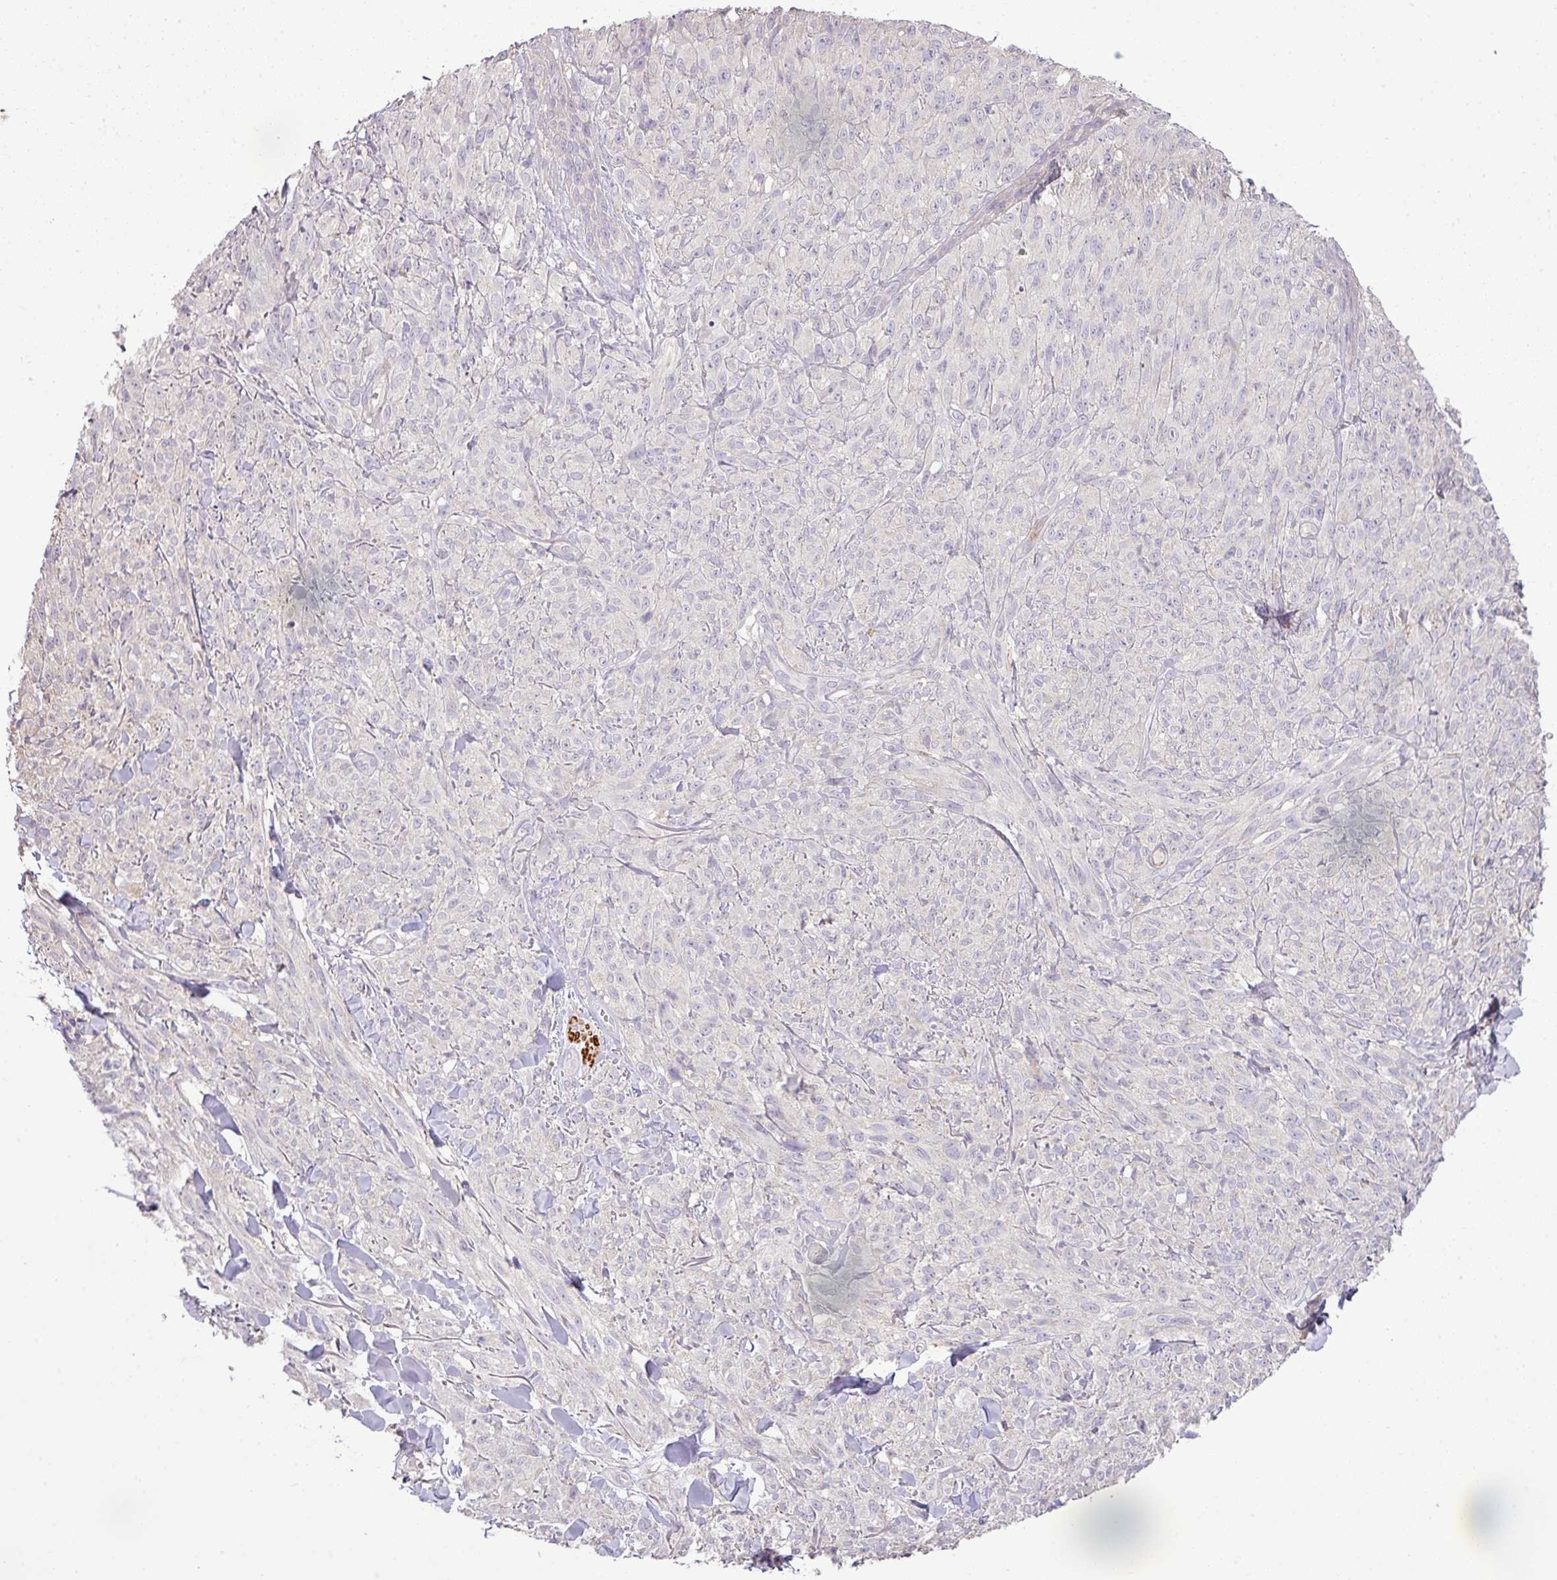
{"staining": {"intensity": "negative", "quantity": "none", "location": "none"}, "tissue": "melanoma", "cell_type": "Tumor cells", "image_type": "cancer", "snomed": [{"axis": "morphology", "description": "Malignant melanoma, NOS"}, {"axis": "topography", "description": "Skin of upper arm"}], "caption": "A high-resolution histopathology image shows immunohistochemistry staining of melanoma, which shows no significant staining in tumor cells.", "gene": "TPRA1", "patient": {"sex": "female", "age": 65}}